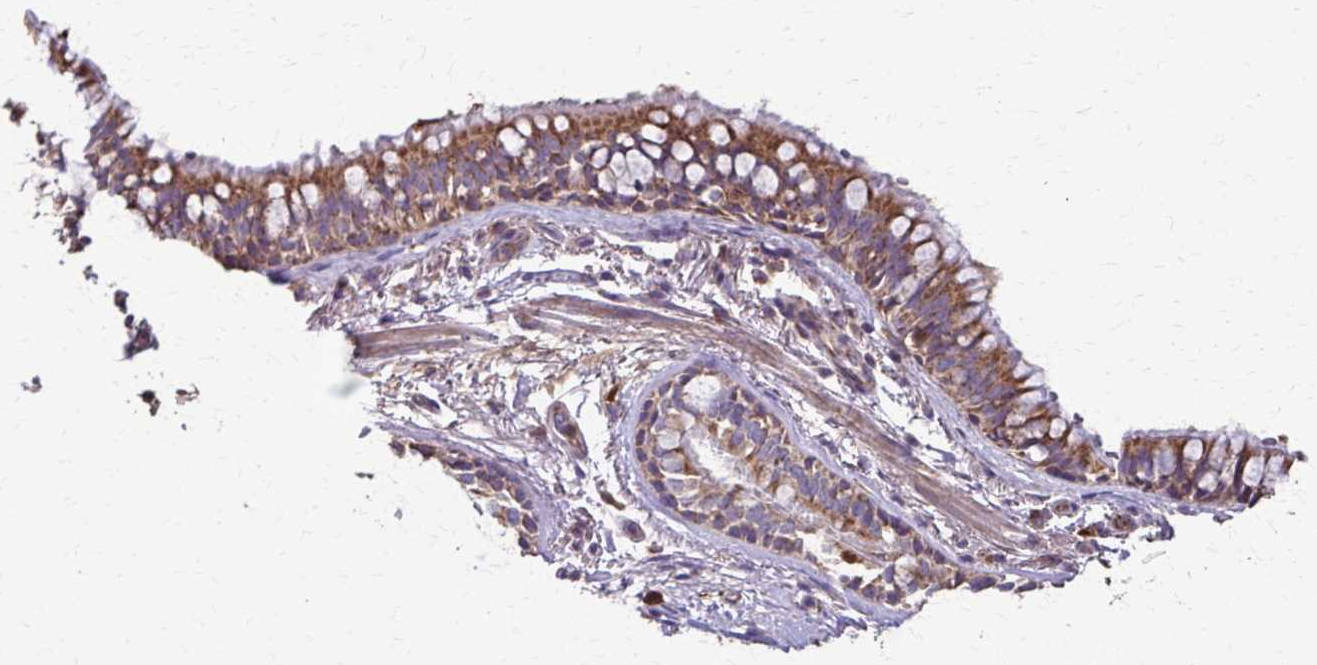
{"staining": {"intensity": "moderate", "quantity": ">75%", "location": "cytoplasmic/membranous"}, "tissue": "bronchus", "cell_type": "Respiratory epithelial cells", "image_type": "normal", "snomed": [{"axis": "morphology", "description": "Normal tissue, NOS"}, {"axis": "topography", "description": "Bronchus"}], "caption": "This is an image of immunohistochemistry (IHC) staining of unremarkable bronchus, which shows moderate positivity in the cytoplasmic/membranous of respiratory epithelial cells.", "gene": "RNF10", "patient": {"sex": "male", "age": 70}}